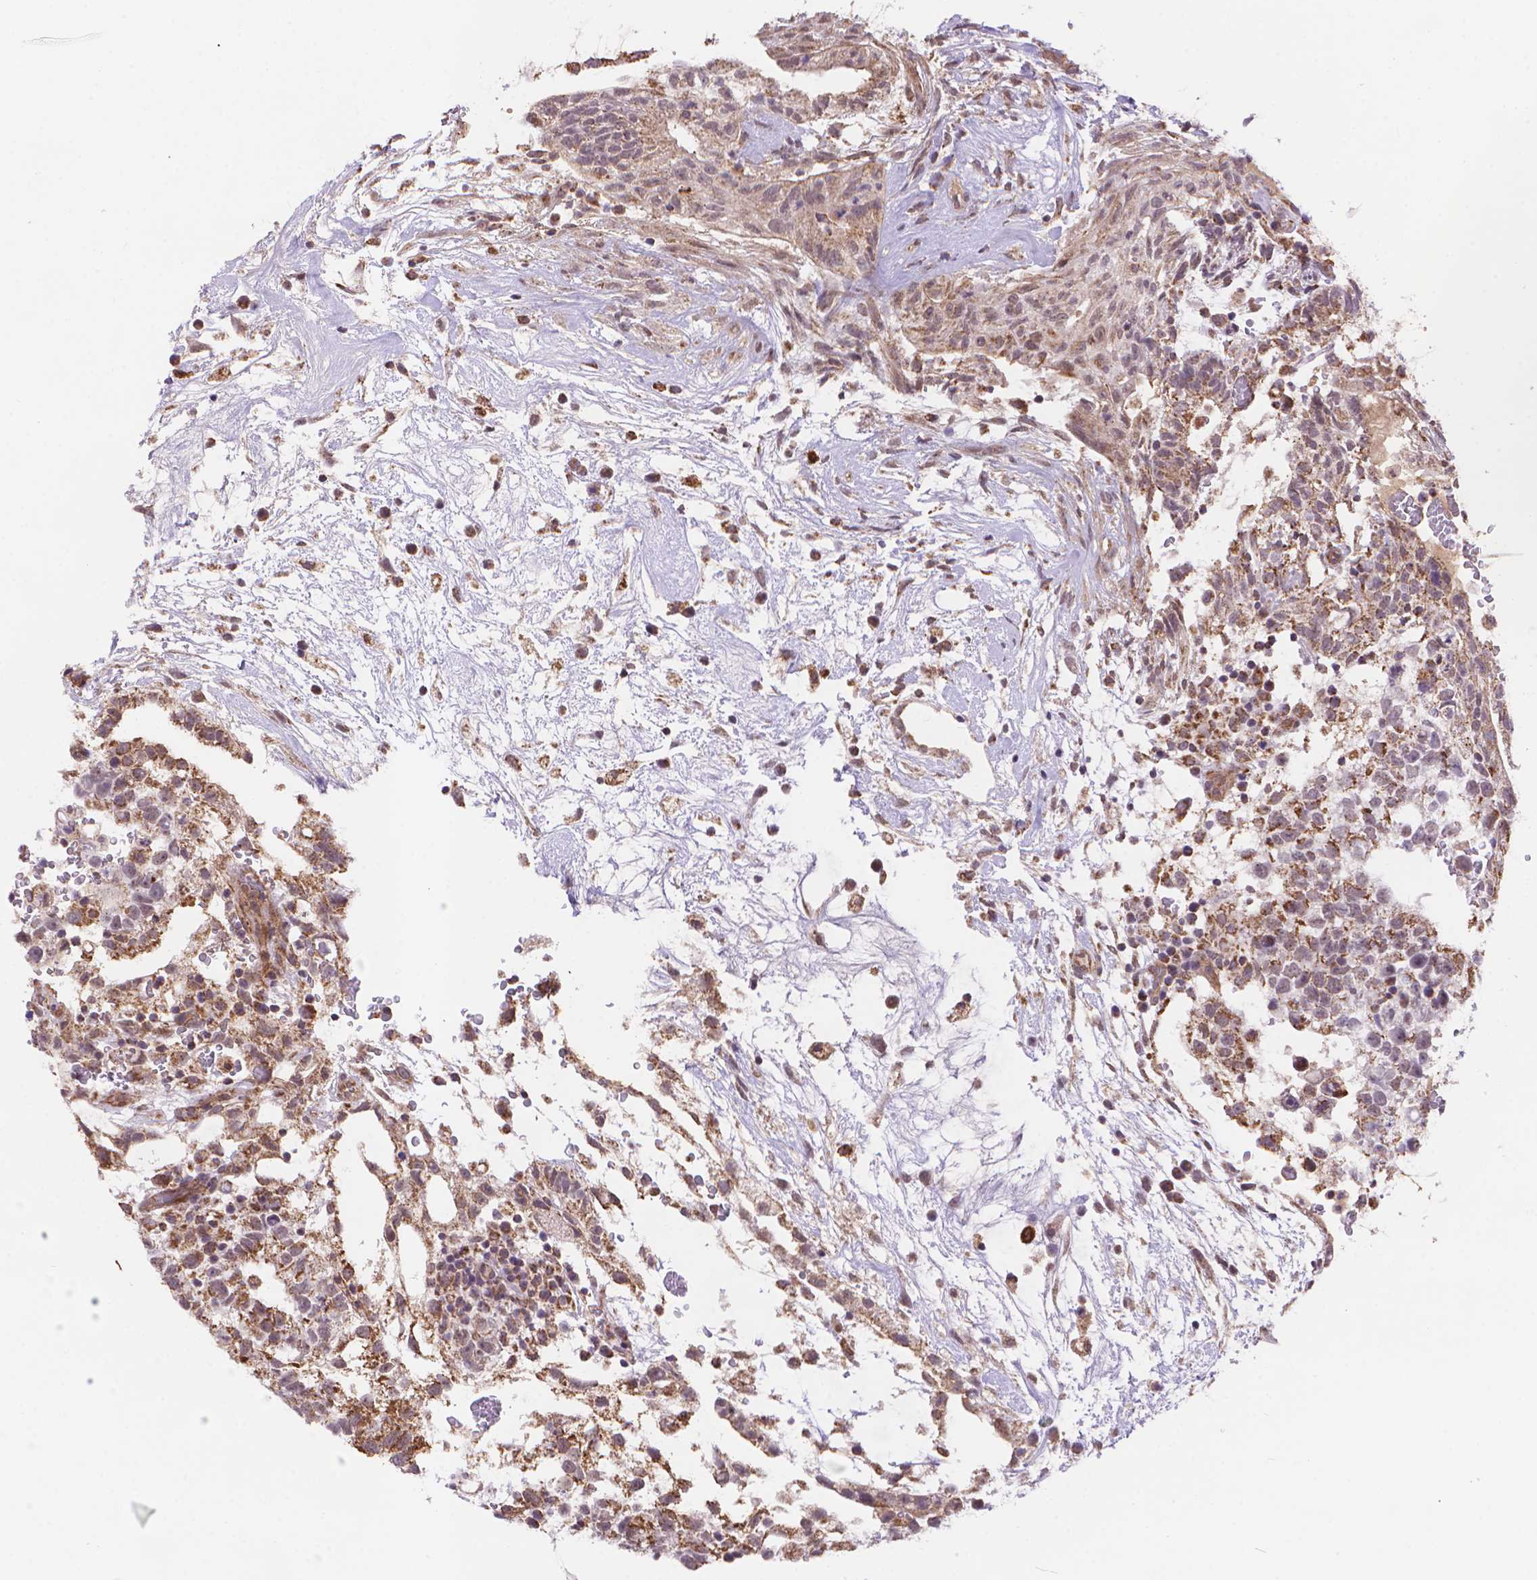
{"staining": {"intensity": "moderate", "quantity": ">75%", "location": "cytoplasmic/membranous"}, "tissue": "testis cancer", "cell_type": "Tumor cells", "image_type": "cancer", "snomed": [{"axis": "morphology", "description": "Normal tissue, NOS"}, {"axis": "morphology", "description": "Carcinoma, Embryonal, NOS"}, {"axis": "topography", "description": "Testis"}], "caption": "Immunohistochemistry (IHC) of human testis embryonal carcinoma displays medium levels of moderate cytoplasmic/membranous expression in about >75% of tumor cells.", "gene": "CYYR1", "patient": {"sex": "male", "age": 32}}